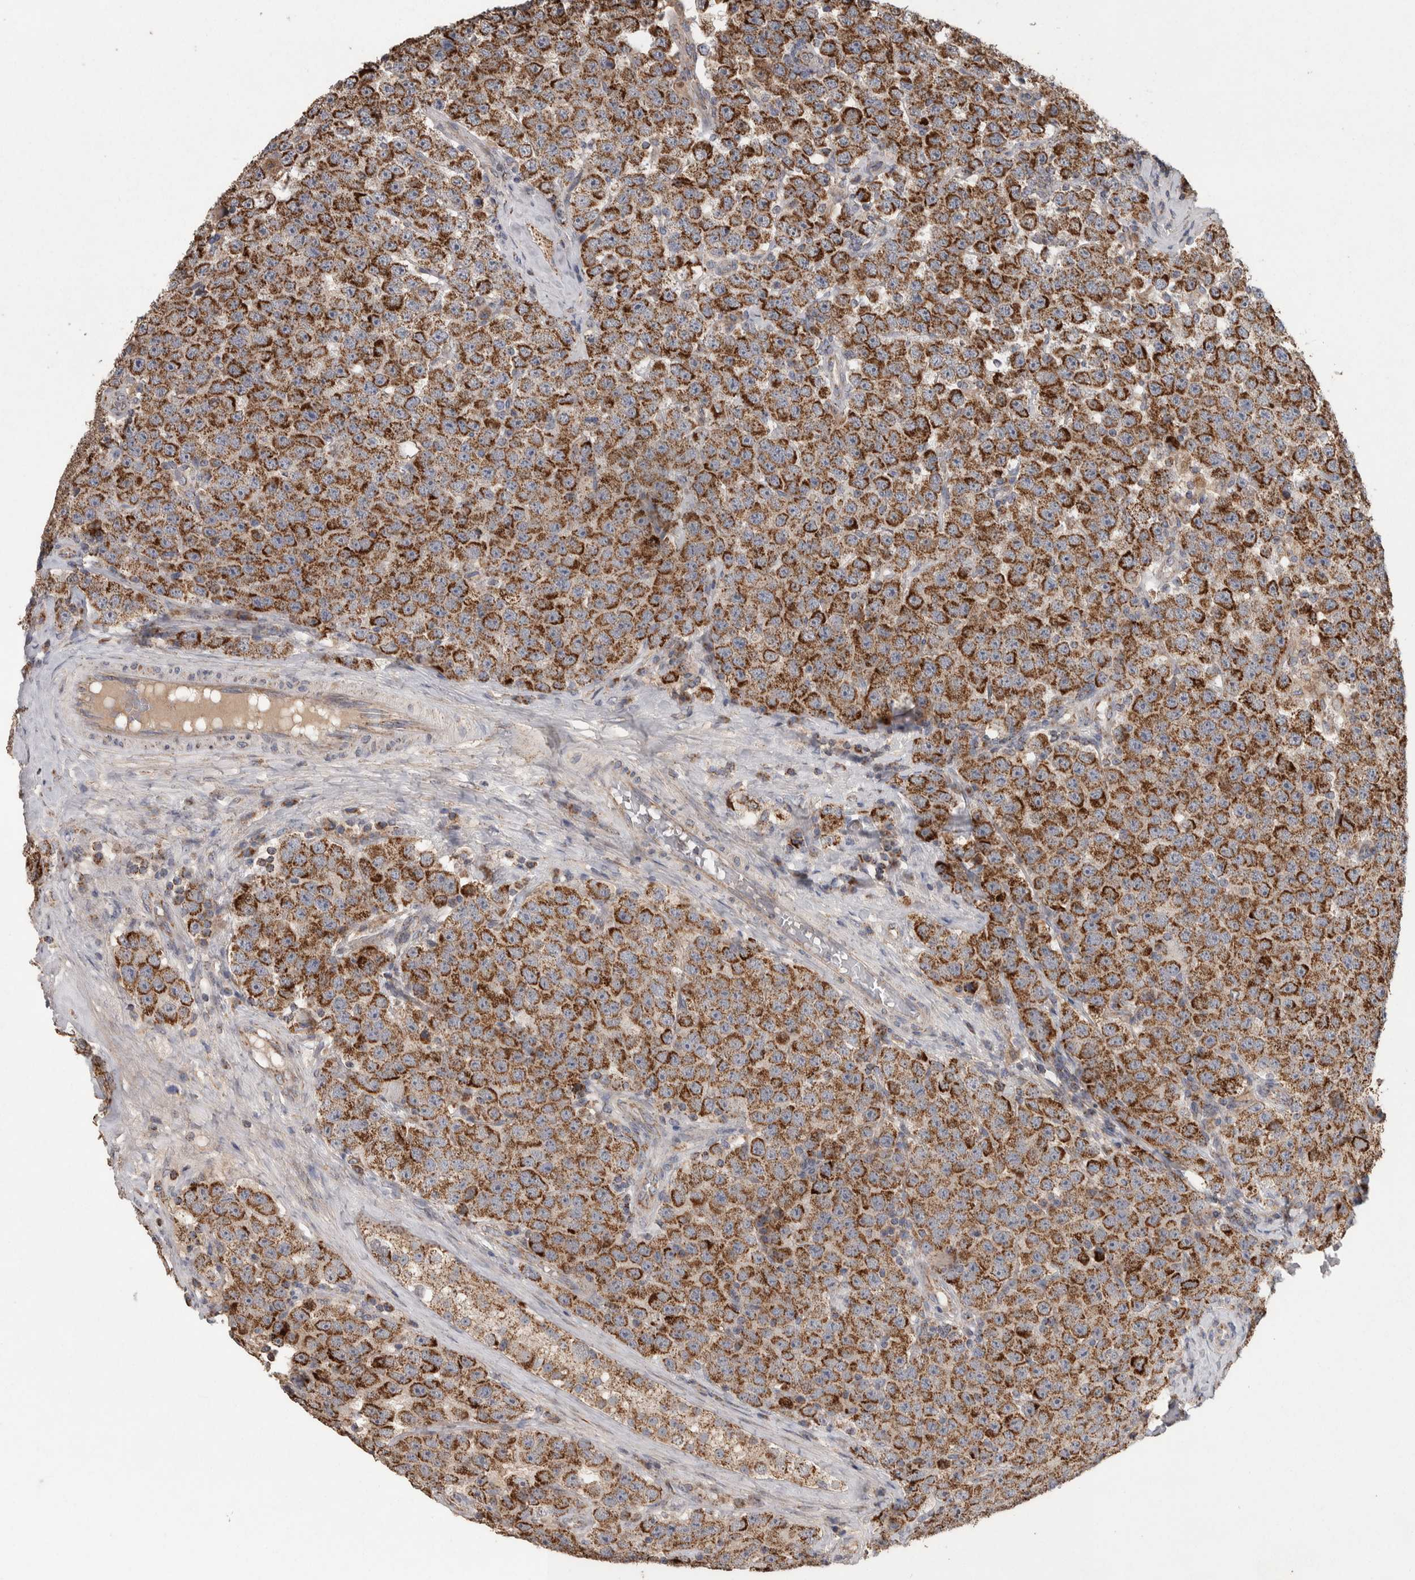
{"staining": {"intensity": "moderate", "quantity": ">75%", "location": "cytoplasmic/membranous"}, "tissue": "testis cancer", "cell_type": "Tumor cells", "image_type": "cancer", "snomed": [{"axis": "morphology", "description": "Seminoma, NOS"}, {"axis": "topography", "description": "Testis"}], "caption": "Seminoma (testis) was stained to show a protein in brown. There is medium levels of moderate cytoplasmic/membranous positivity in approximately >75% of tumor cells.", "gene": "SCO1", "patient": {"sex": "male", "age": 28}}